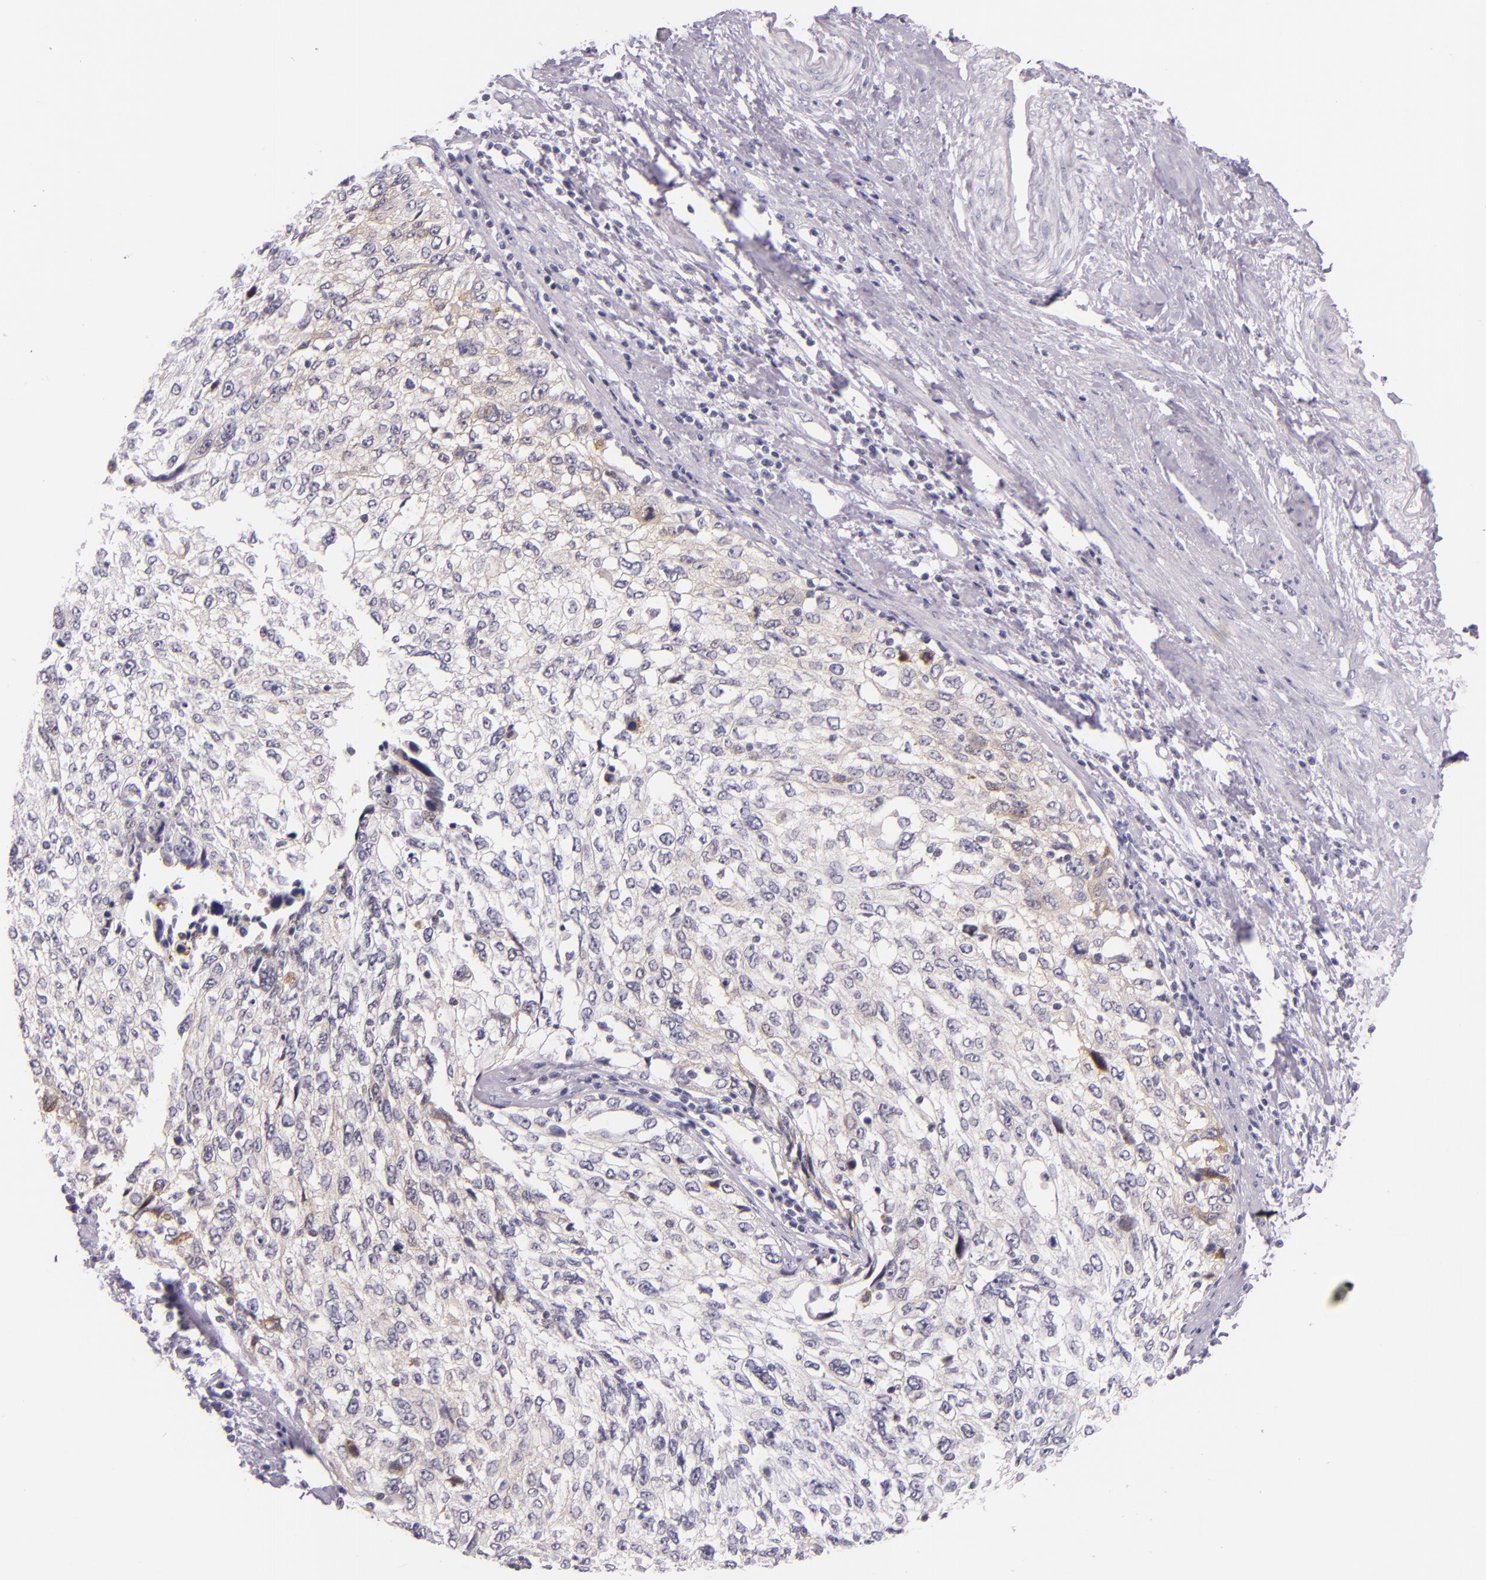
{"staining": {"intensity": "weak", "quantity": "<25%", "location": "cytoplasmic/membranous"}, "tissue": "cervical cancer", "cell_type": "Tumor cells", "image_type": "cancer", "snomed": [{"axis": "morphology", "description": "Squamous cell carcinoma, NOS"}, {"axis": "topography", "description": "Cervix"}], "caption": "Immunohistochemistry (IHC) histopathology image of human cervical squamous cell carcinoma stained for a protein (brown), which reveals no positivity in tumor cells.", "gene": "HSP90AA1", "patient": {"sex": "female", "age": 57}}